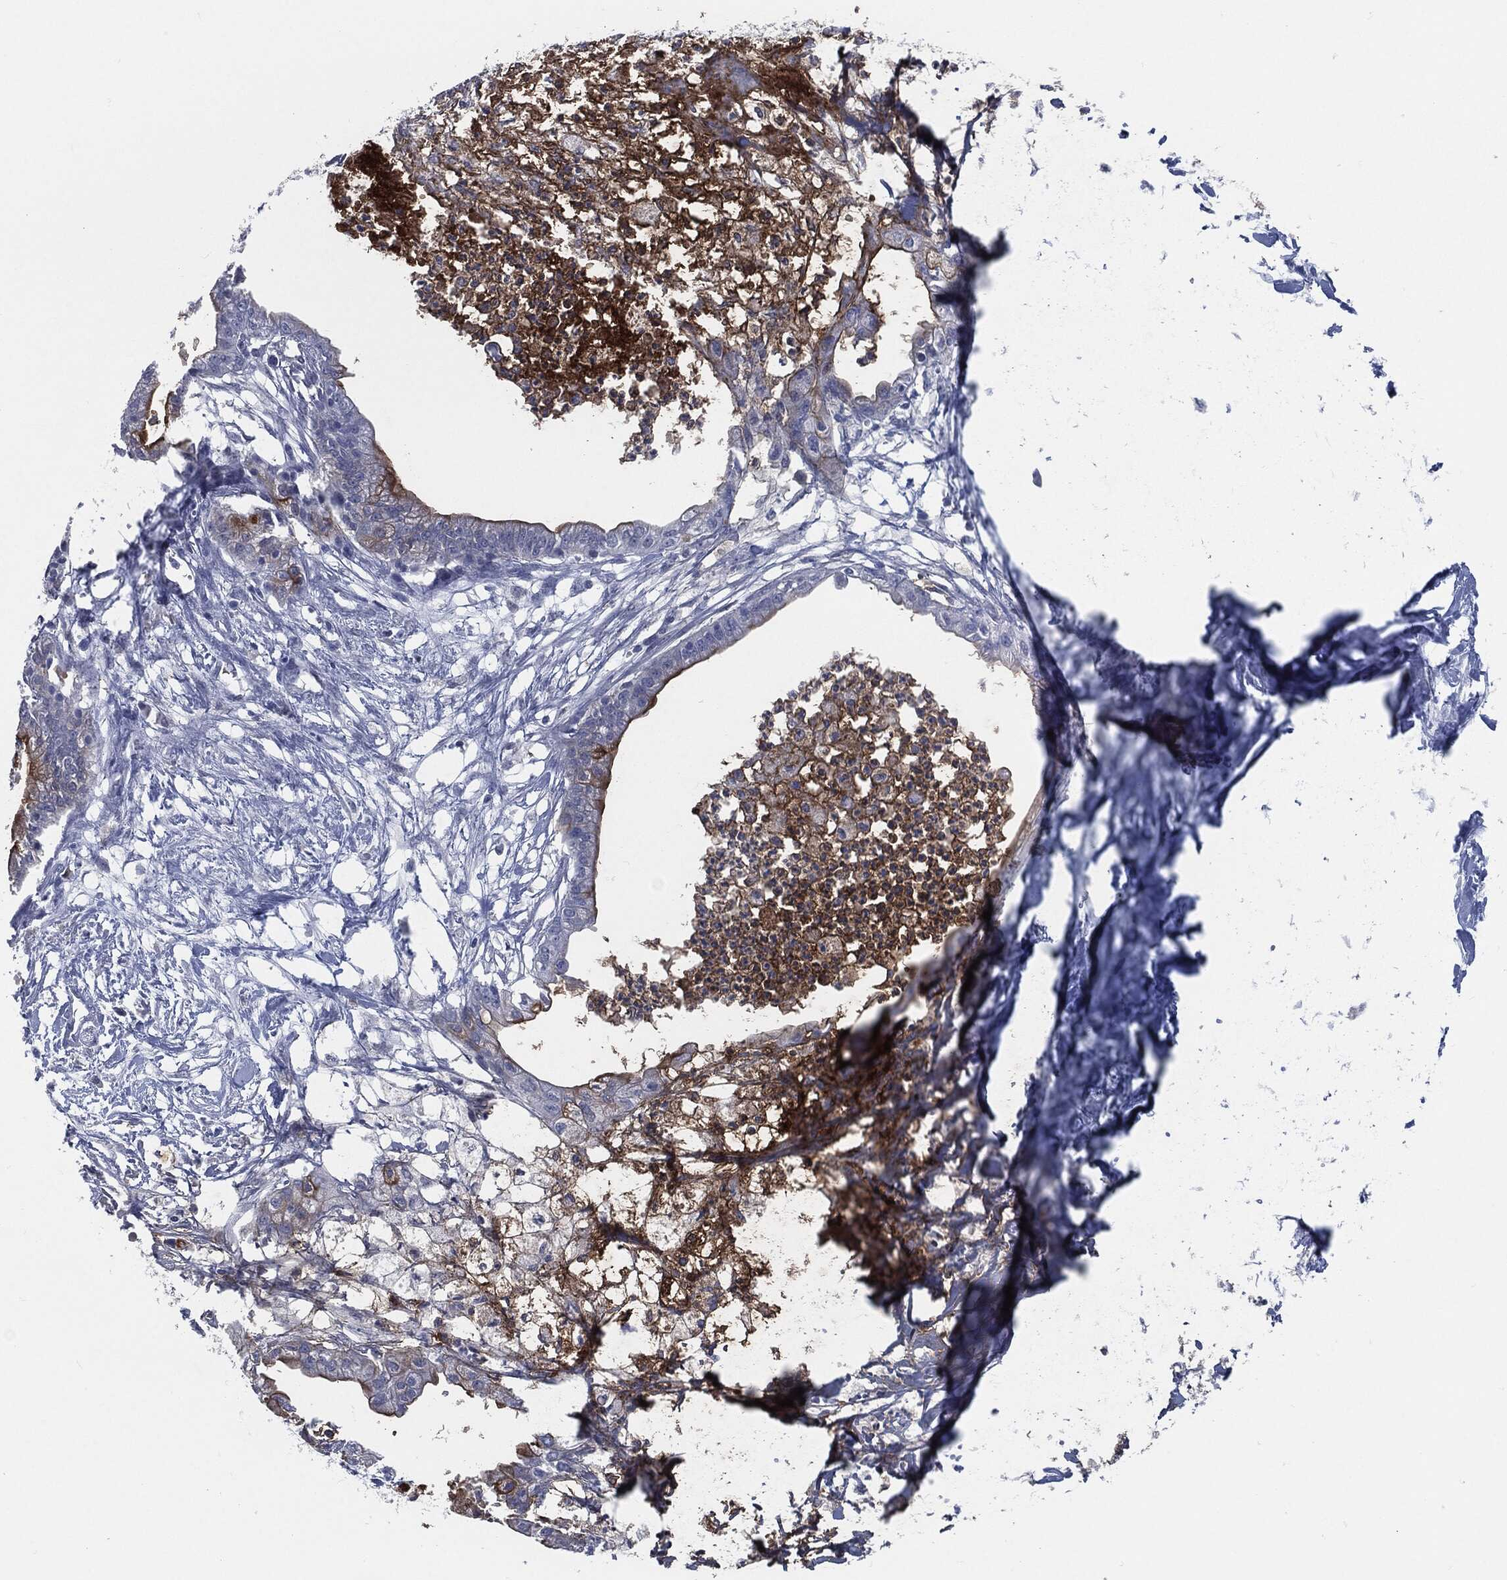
{"staining": {"intensity": "strong", "quantity": "<25%", "location": "cytoplasmic/membranous"}, "tissue": "pancreatic cancer", "cell_type": "Tumor cells", "image_type": "cancer", "snomed": [{"axis": "morphology", "description": "Normal tissue, NOS"}, {"axis": "morphology", "description": "Adenocarcinoma, NOS"}, {"axis": "topography", "description": "Pancreas"}], "caption": "Human pancreatic cancer stained for a protein (brown) shows strong cytoplasmic/membranous positive staining in approximately <25% of tumor cells.", "gene": "PROM1", "patient": {"sex": "female", "age": 58}}